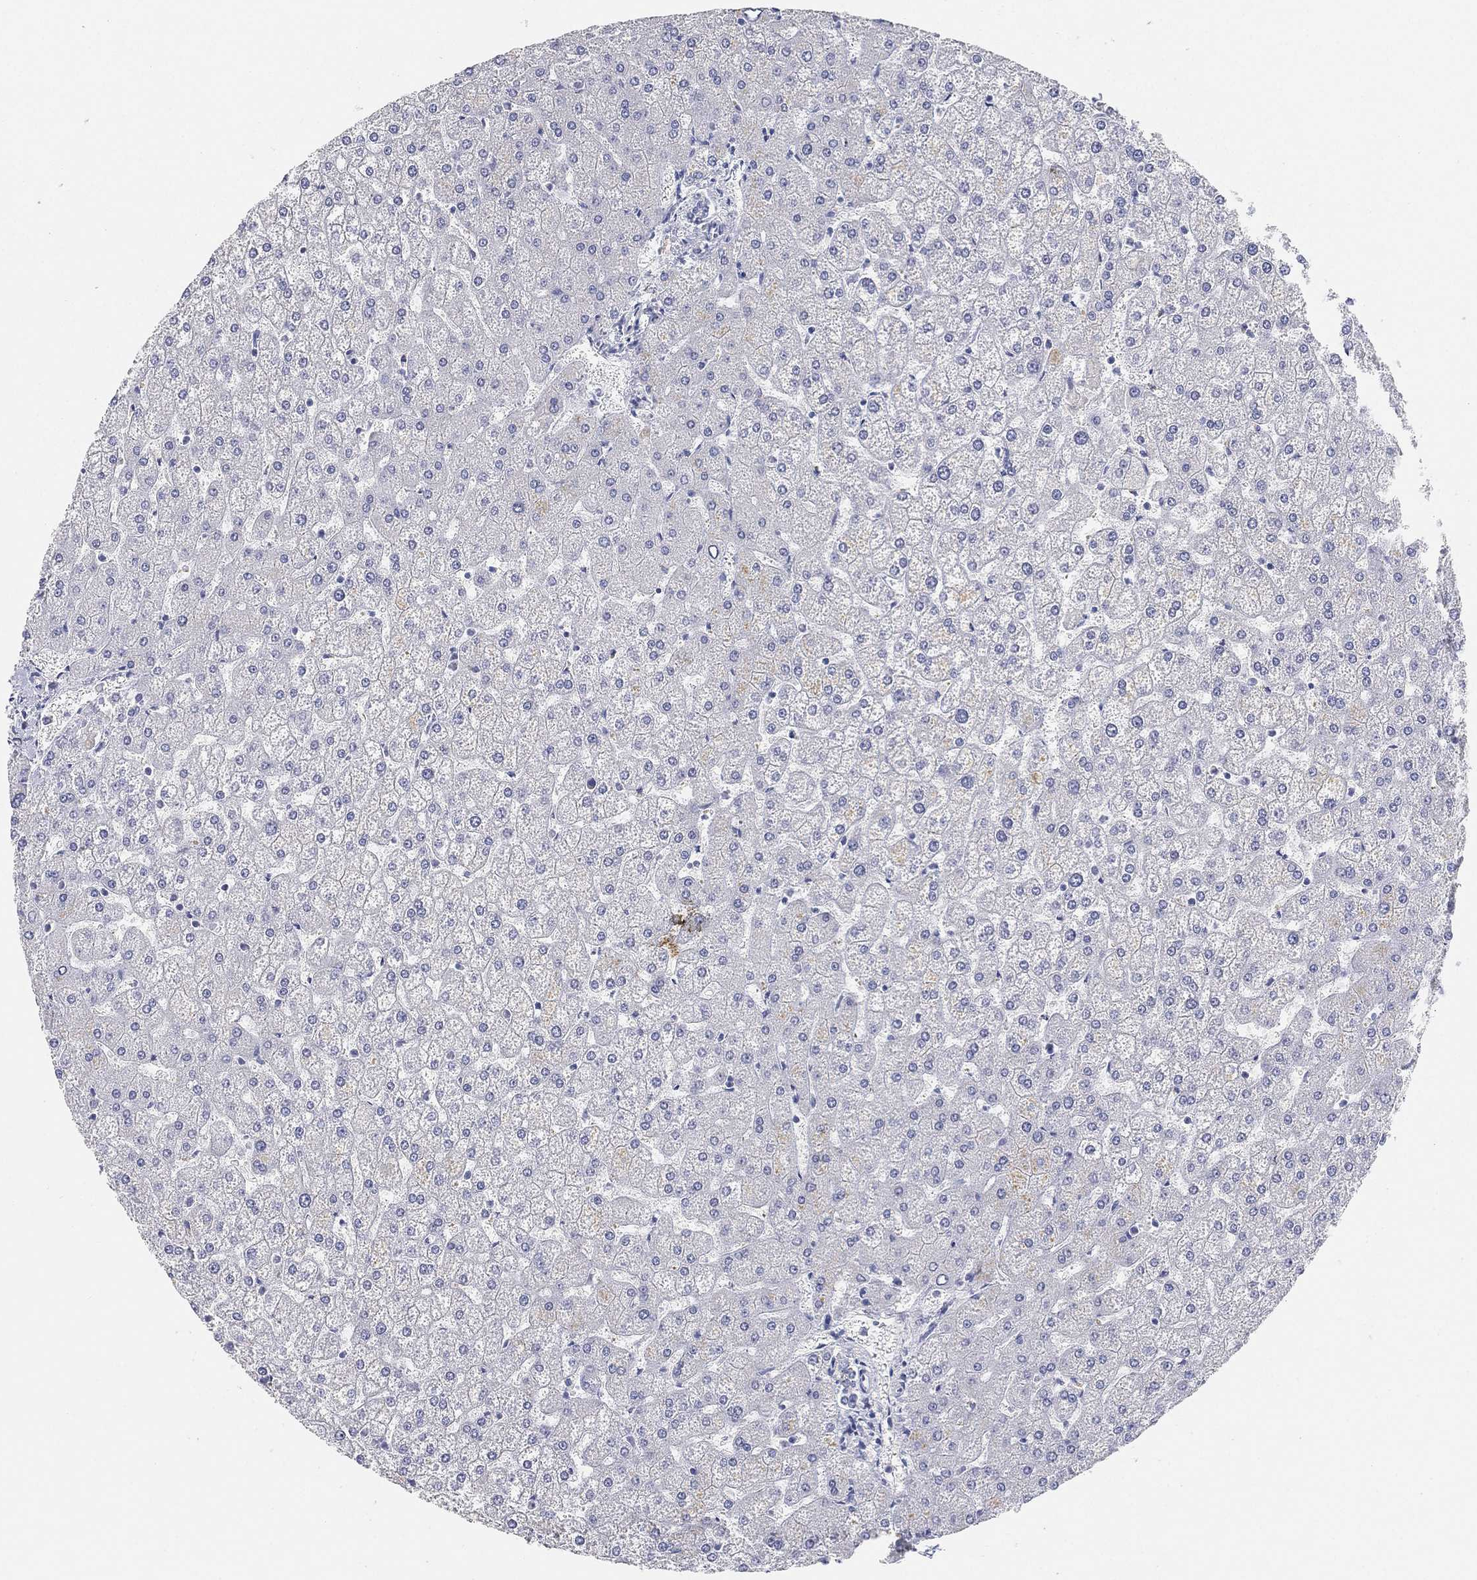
{"staining": {"intensity": "negative", "quantity": "none", "location": "none"}, "tissue": "liver", "cell_type": "Cholangiocytes", "image_type": "normal", "snomed": [{"axis": "morphology", "description": "Normal tissue, NOS"}, {"axis": "topography", "description": "Liver"}], "caption": "Cholangiocytes show no significant expression in unremarkable liver. (DAB immunohistochemistry with hematoxylin counter stain).", "gene": "FAM187B", "patient": {"sex": "female", "age": 32}}